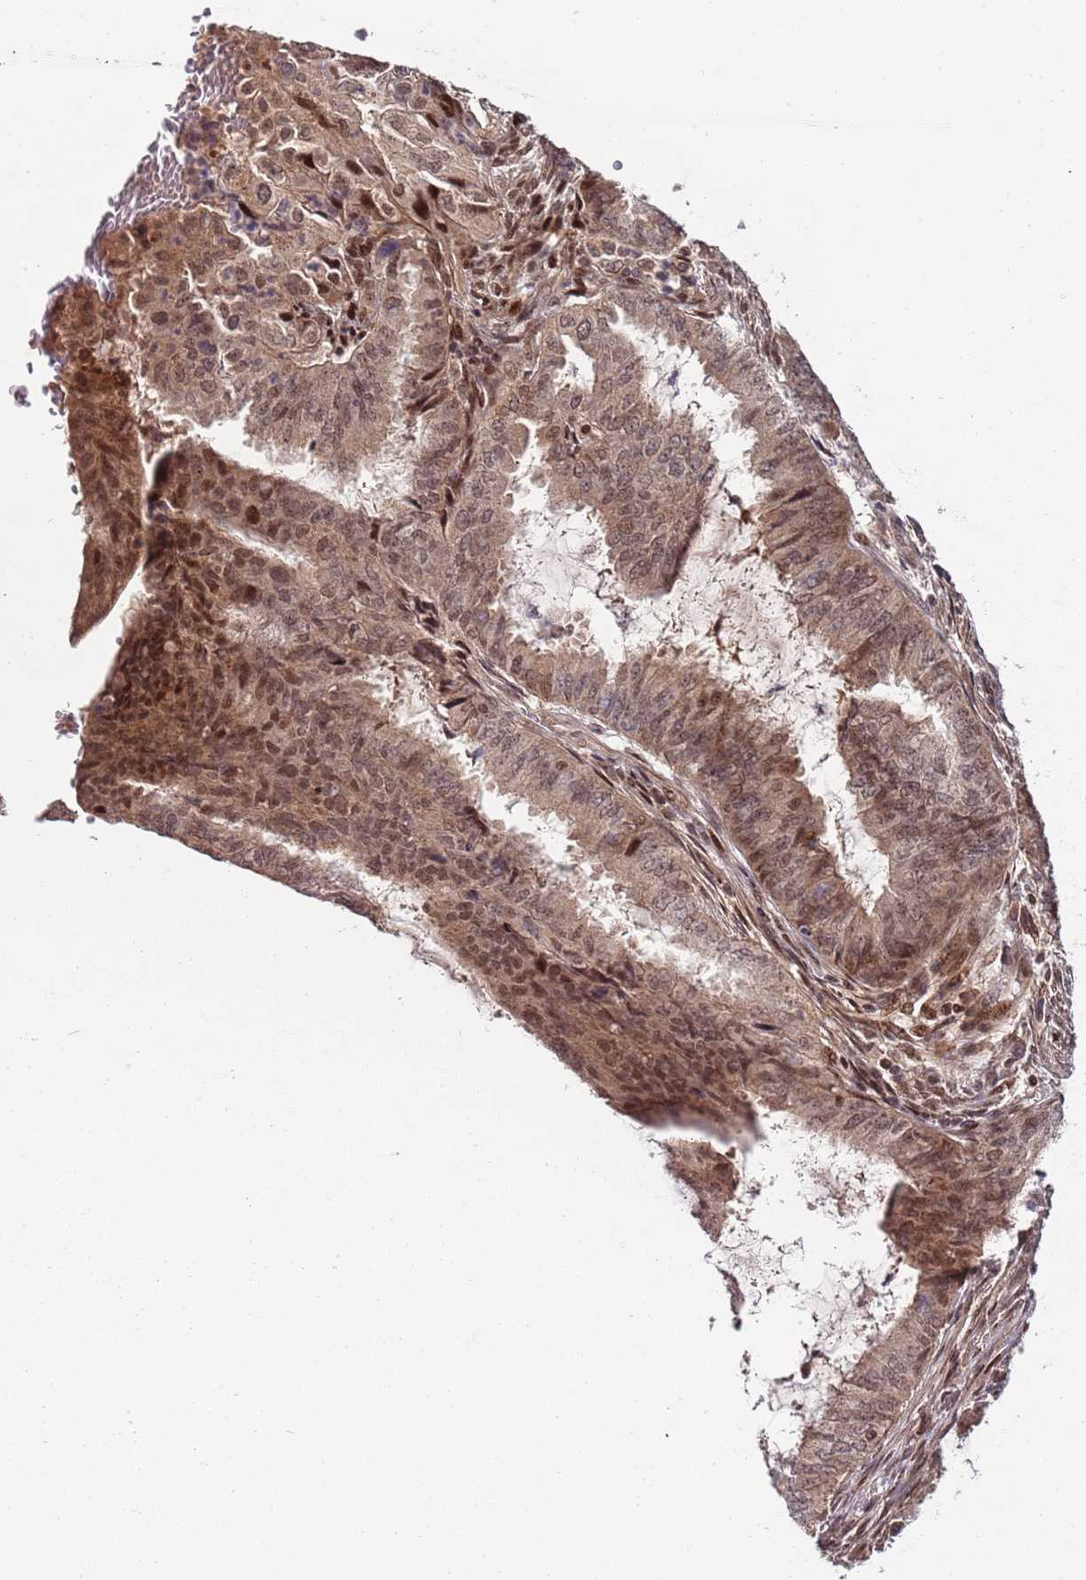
{"staining": {"intensity": "moderate", "quantity": ">75%", "location": "cytoplasmic/membranous,nuclear"}, "tissue": "endometrial cancer", "cell_type": "Tumor cells", "image_type": "cancer", "snomed": [{"axis": "morphology", "description": "Adenocarcinoma, NOS"}, {"axis": "topography", "description": "Endometrium"}], "caption": "Immunohistochemistry (IHC) micrograph of human endometrial adenocarcinoma stained for a protein (brown), which exhibits medium levels of moderate cytoplasmic/membranous and nuclear staining in about >75% of tumor cells.", "gene": "EDC3", "patient": {"sex": "female", "age": 51}}